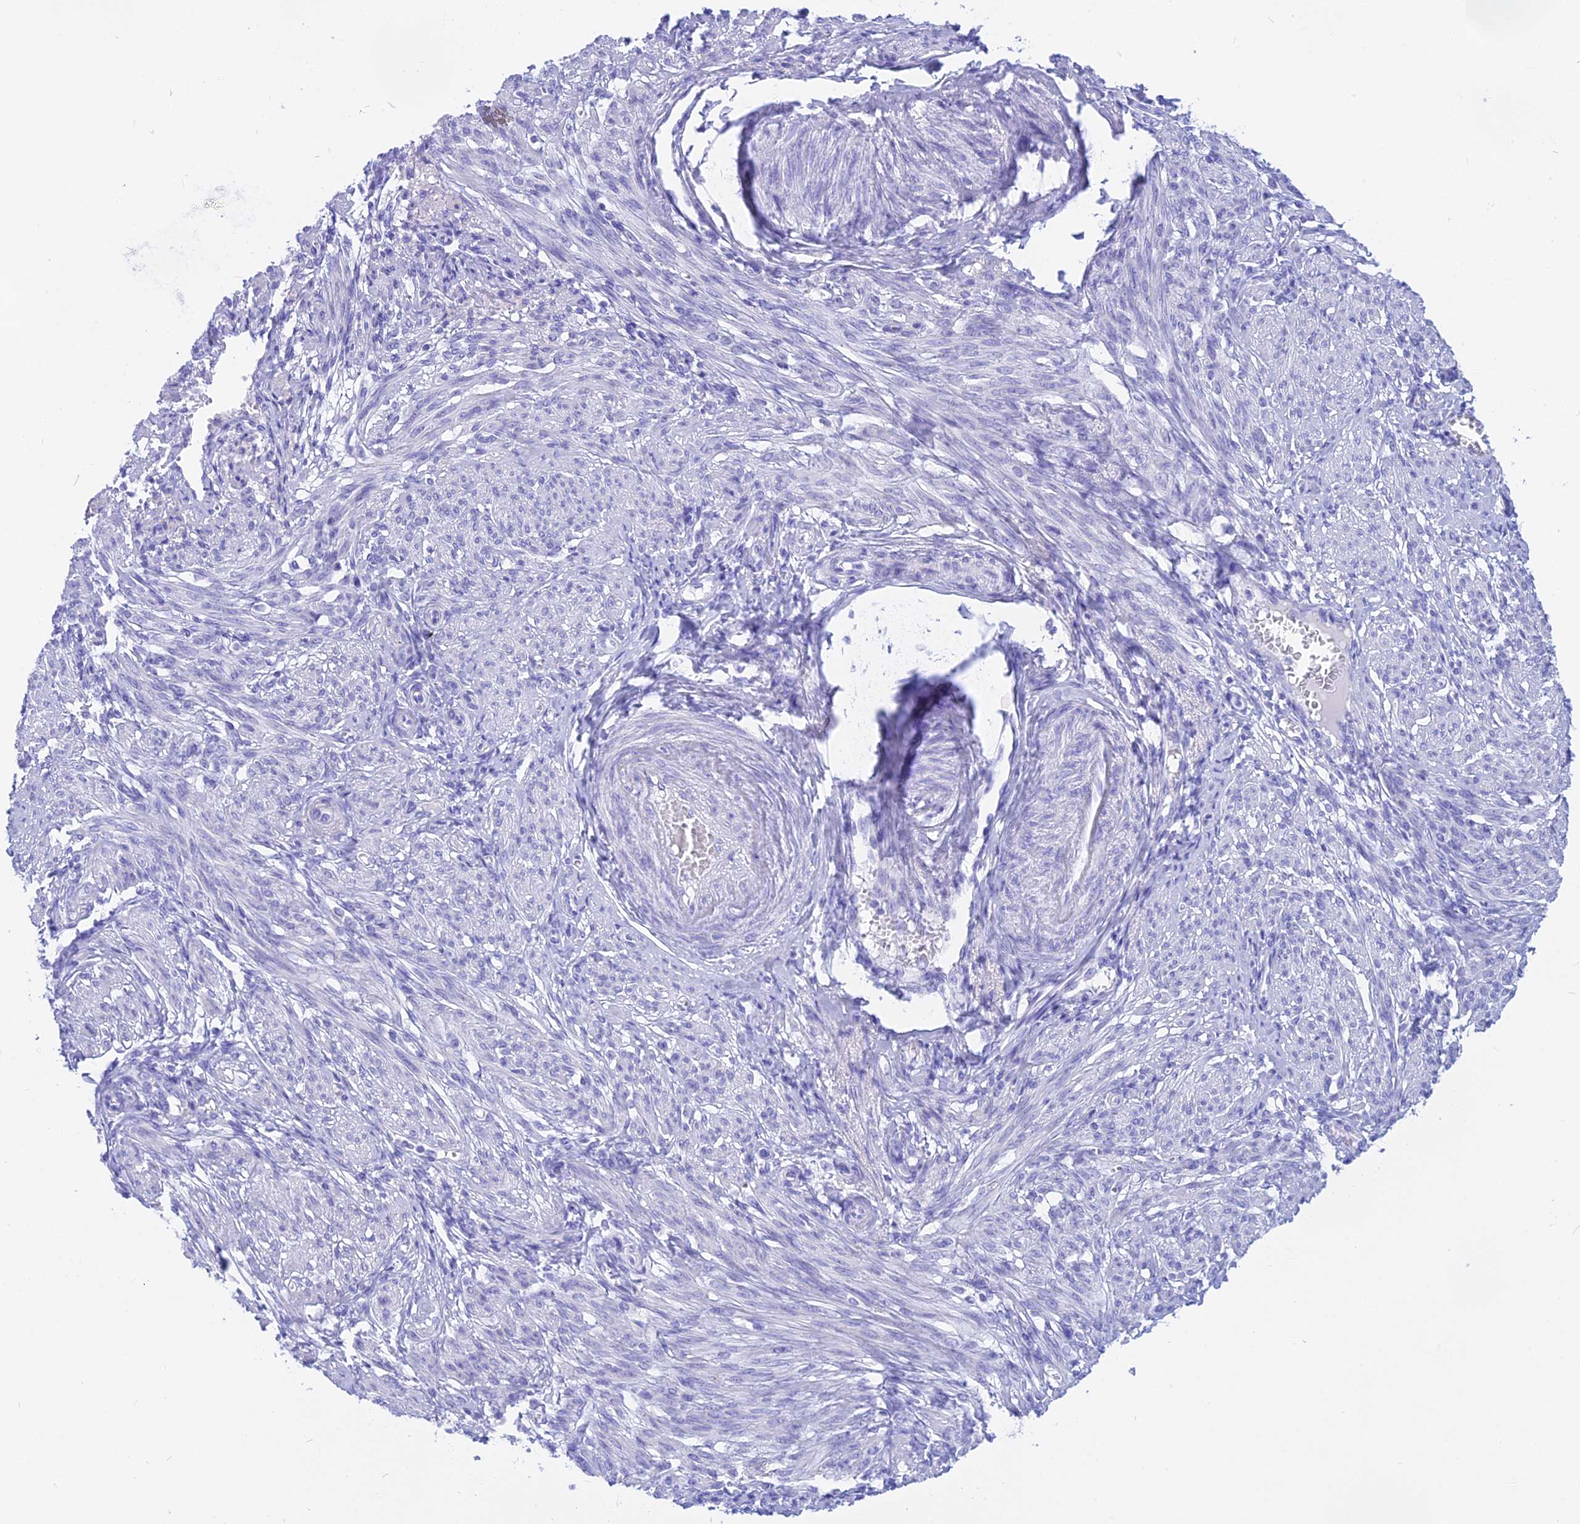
{"staining": {"intensity": "negative", "quantity": "none", "location": "none"}, "tissue": "smooth muscle", "cell_type": "Smooth muscle cells", "image_type": "normal", "snomed": [{"axis": "morphology", "description": "Normal tissue, NOS"}, {"axis": "topography", "description": "Smooth muscle"}], "caption": "IHC image of normal smooth muscle: human smooth muscle stained with DAB (3,3'-diaminobenzidine) exhibits no significant protein positivity in smooth muscle cells. (DAB (3,3'-diaminobenzidine) immunohistochemistry visualized using brightfield microscopy, high magnification).", "gene": "ISCA1", "patient": {"sex": "female", "age": 39}}